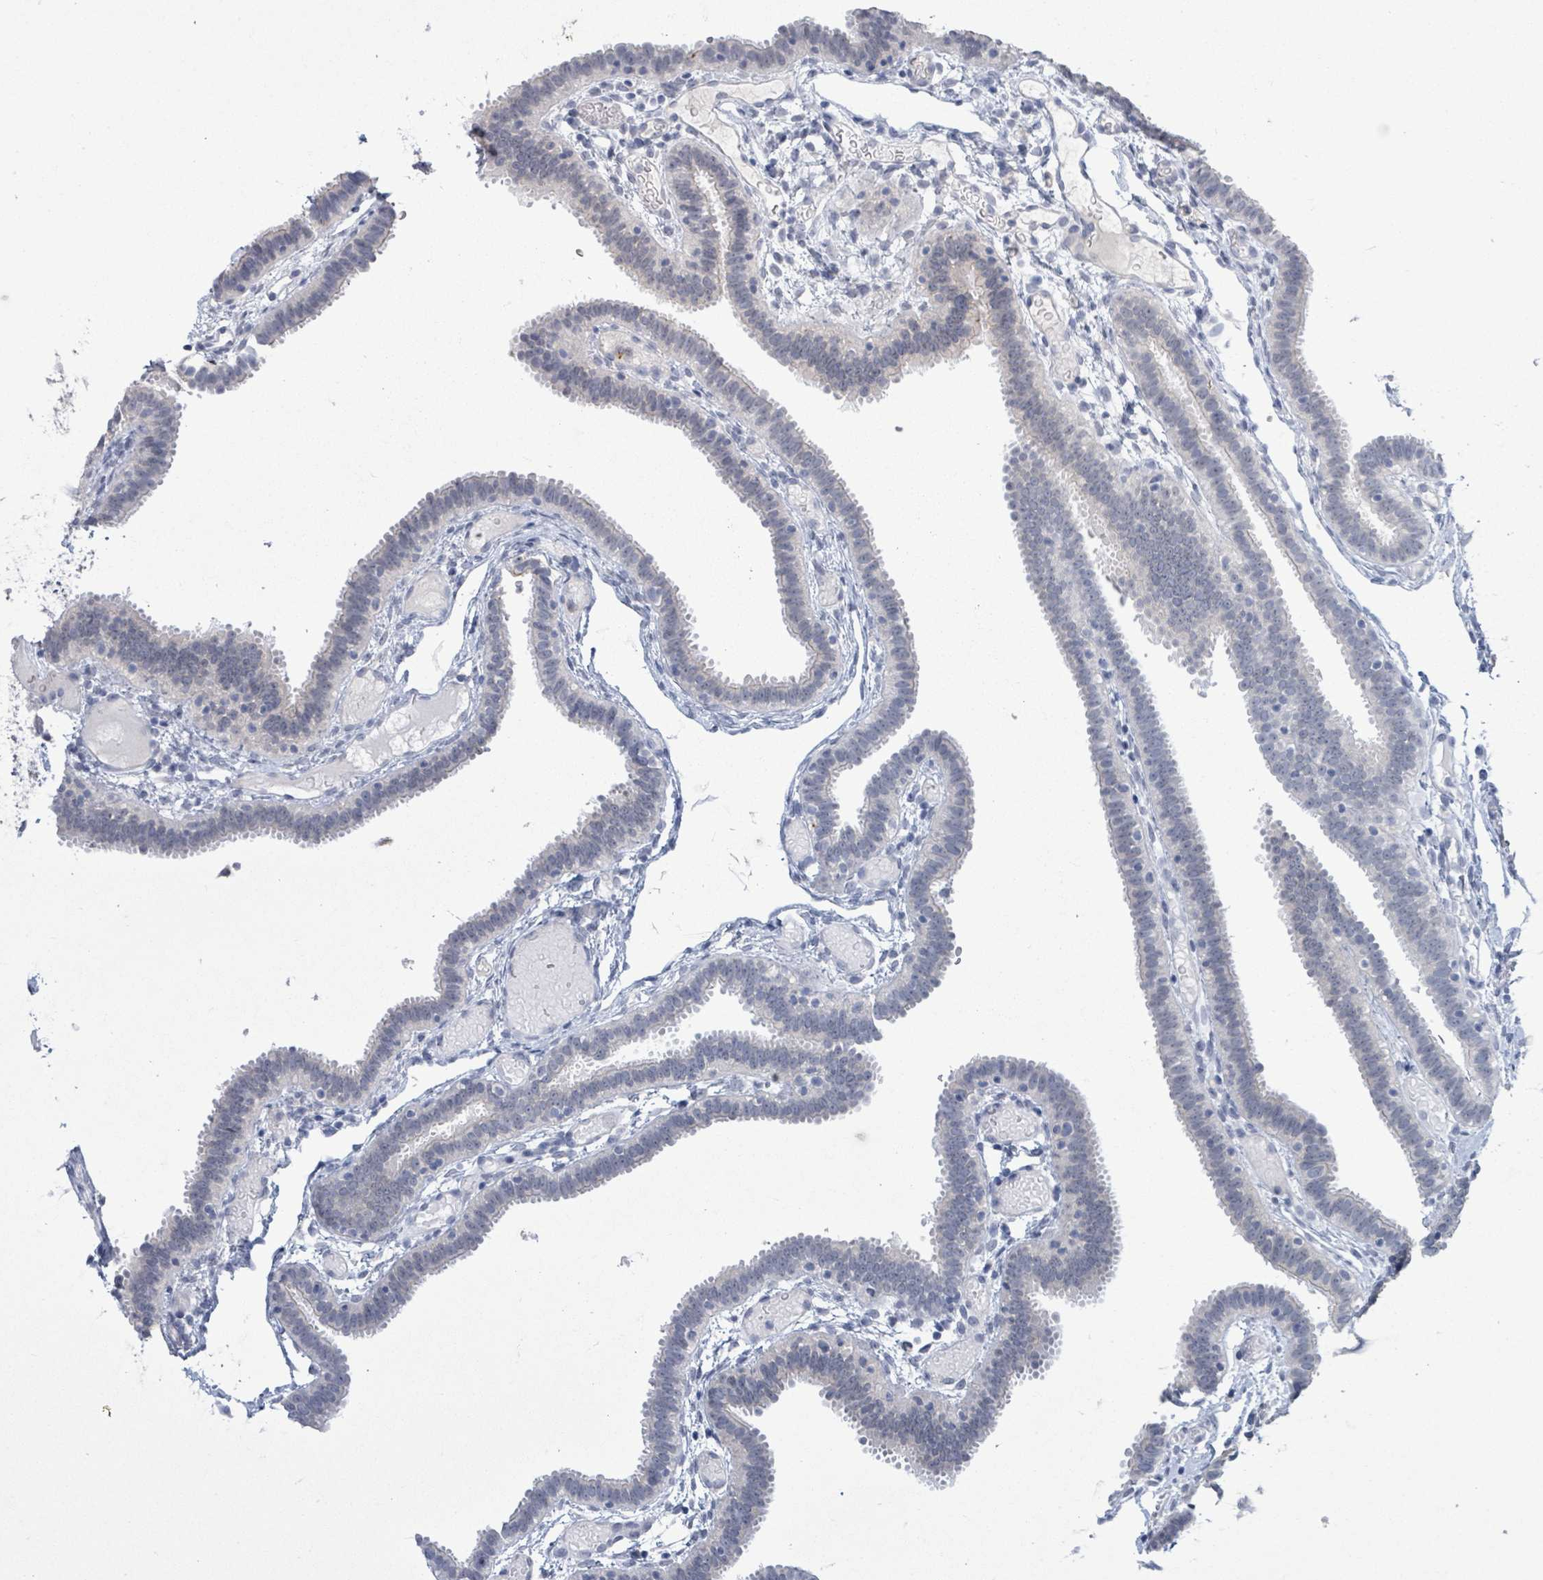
{"staining": {"intensity": "moderate", "quantity": "<25%", "location": "cytoplasmic/membranous"}, "tissue": "fallopian tube", "cell_type": "Glandular cells", "image_type": "normal", "snomed": [{"axis": "morphology", "description": "Normal tissue, NOS"}, {"axis": "topography", "description": "Fallopian tube"}], "caption": "Immunohistochemistry image of unremarkable human fallopian tube stained for a protein (brown), which reveals low levels of moderate cytoplasmic/membranous positivity in about <25% of glandular cells.", "gene": "LCLAT1", "patient": {"sex": "female", "age": 37}}